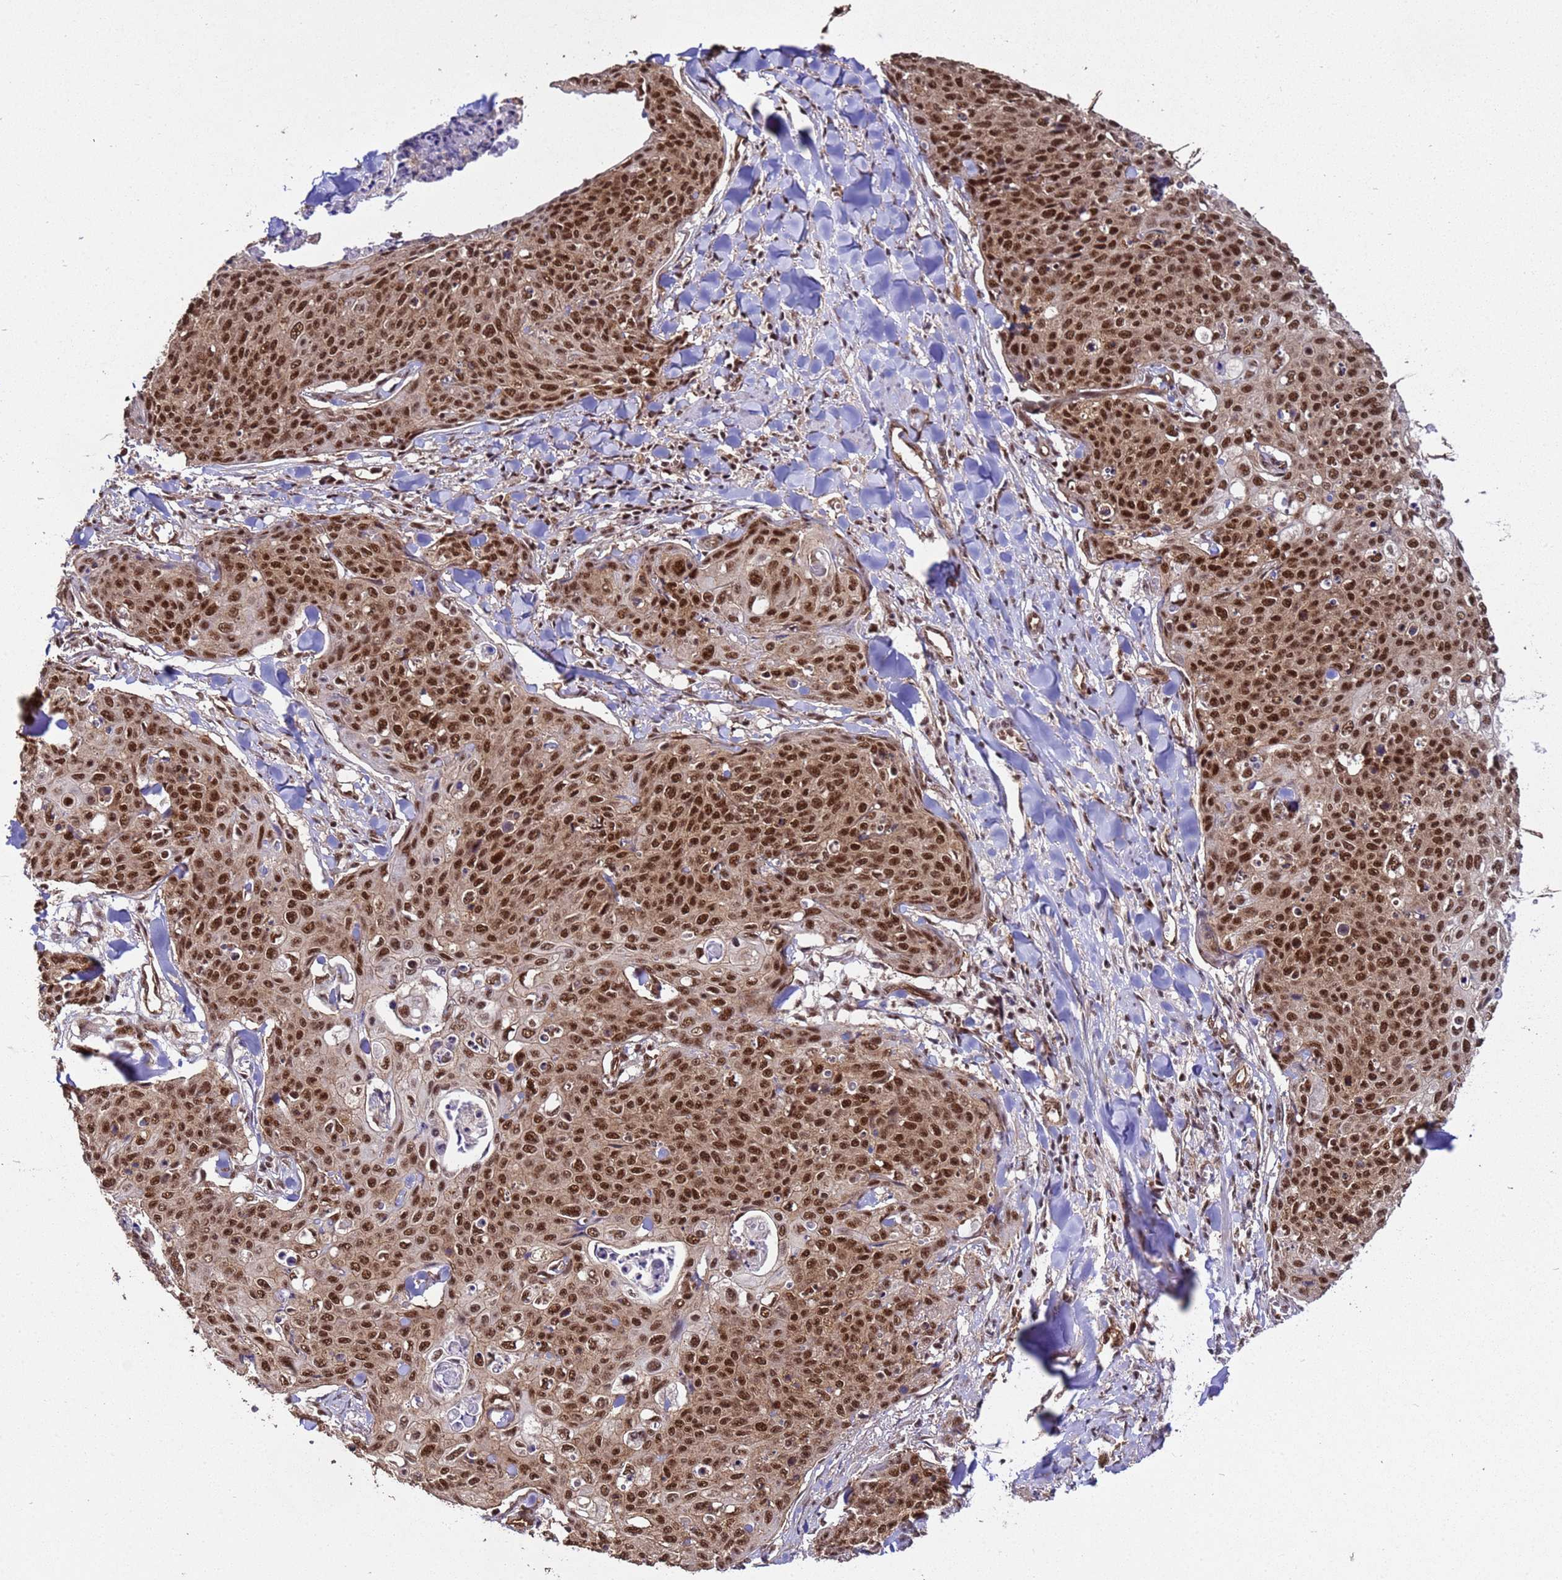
{"staining": {"intensity": "strong", "quantity": ">75%", "location": "nuclear"}, "tissue": "skin cancer", "cell_type": "Tumor cells", "image_type": "cancer", "snomed": [{"axis": "morphology", "description": "Squamous cell carcinoma, NOS"}, {"axis": "topography", "description": "Skin"}, {"axis": "topography", "description": "Vulva"}], "caption": "Immunohistochemical staining of skin cancer exhibits high levels of strong nuclear expression in about >75% of tumor cells.", "gene": "SYF2", "patient": {"sex": "female", "age": 85}}